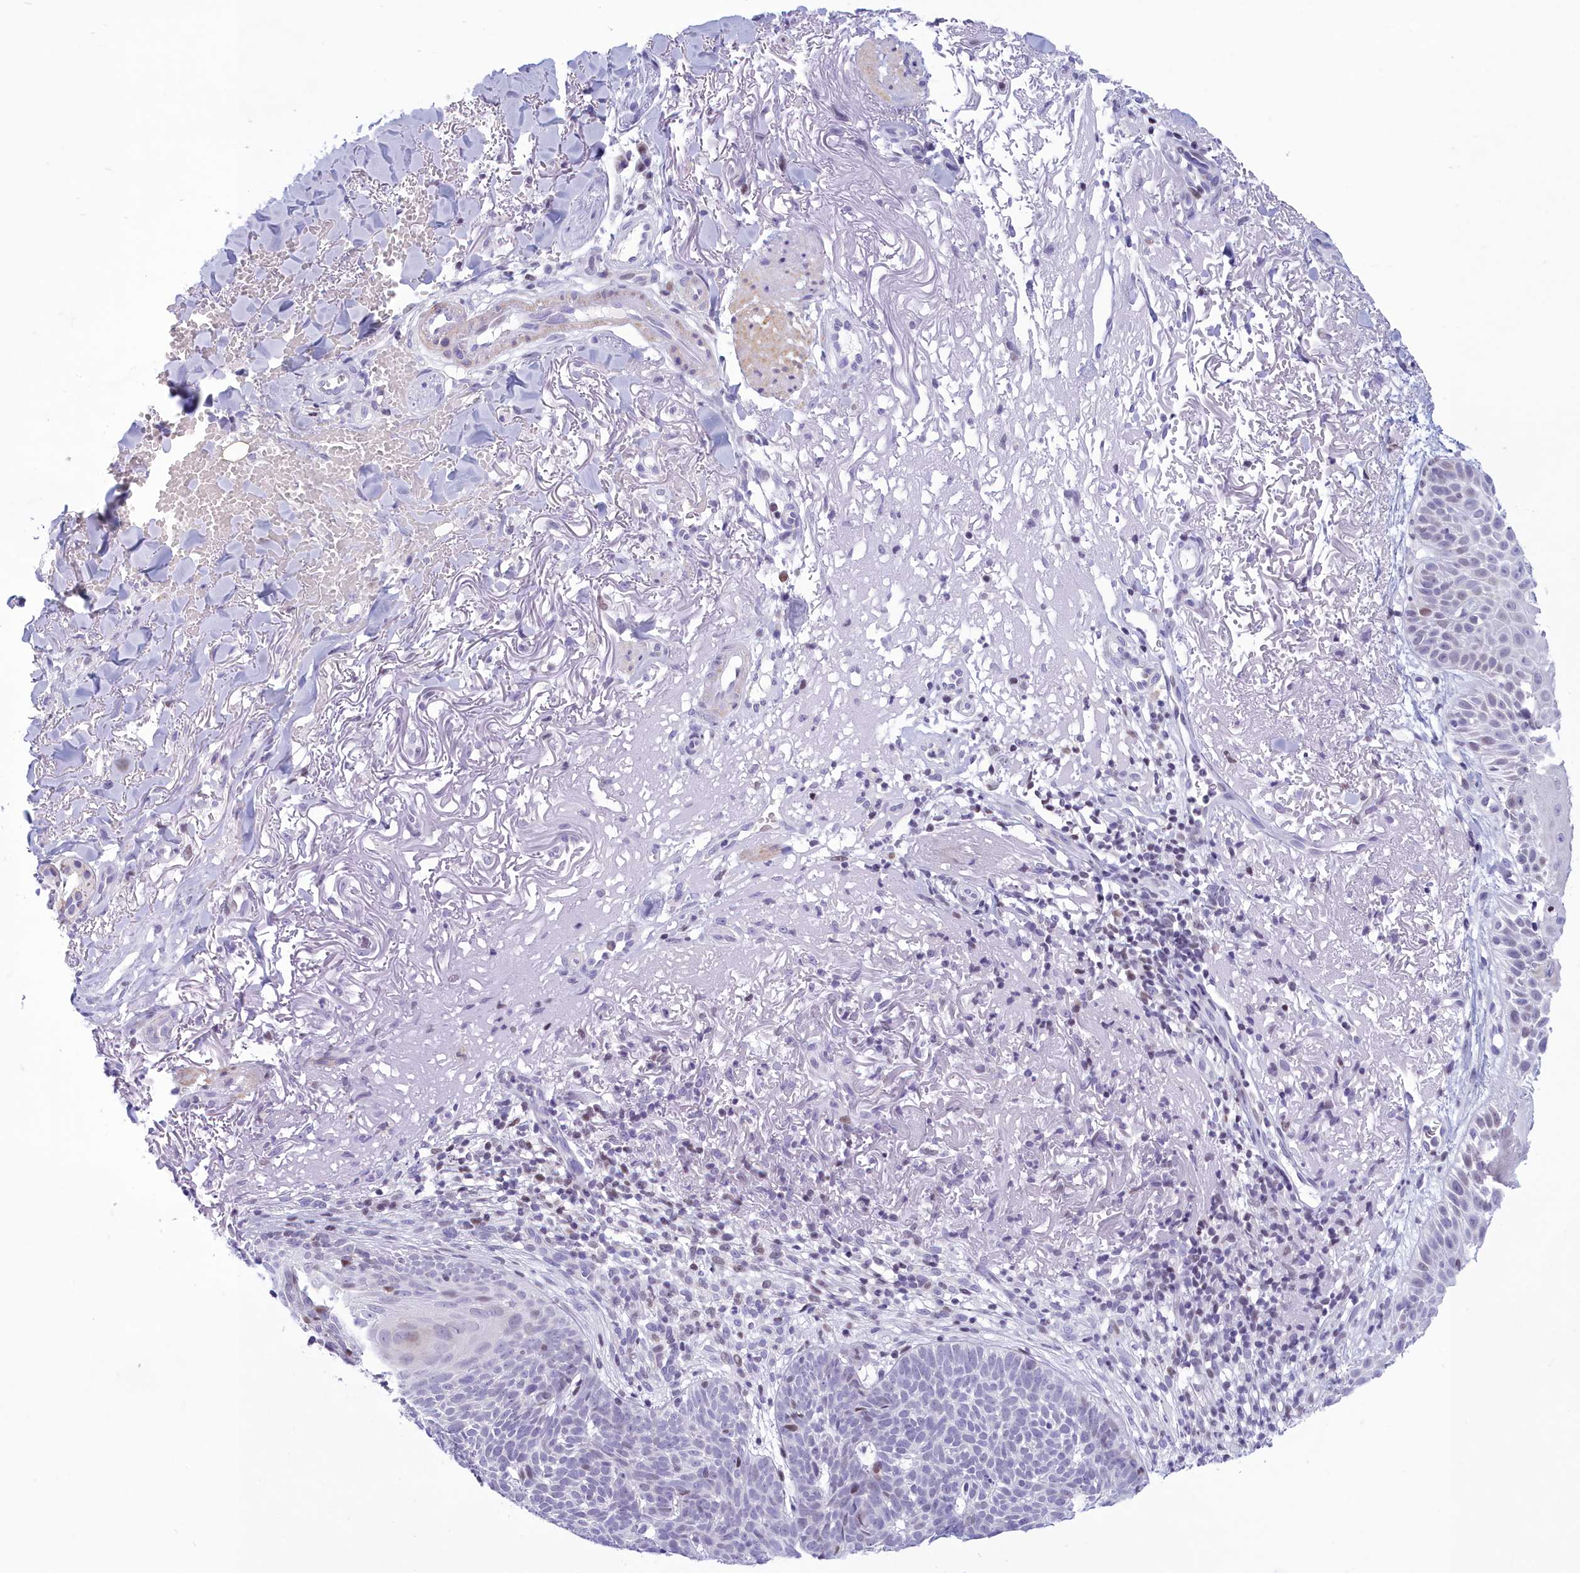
{"staining": {"intensity": "negative", "quantity": "none", "location": "none"}, "tissue": "skin cancer", "cell_type": "Tumor cells", "image_type": "cancer", "snomed": [{"axis": "morphology", "description": "Basal cell carcinoma"}, {"axis": "topography", "description": "Skin"}], "caption": "The immunohistochemistry image has no significant positivity in tumor cells of basal cell carcinoma (skin) tissue.", "gene": "SNX20", "patient": {"sex": "female", "age": 78}}